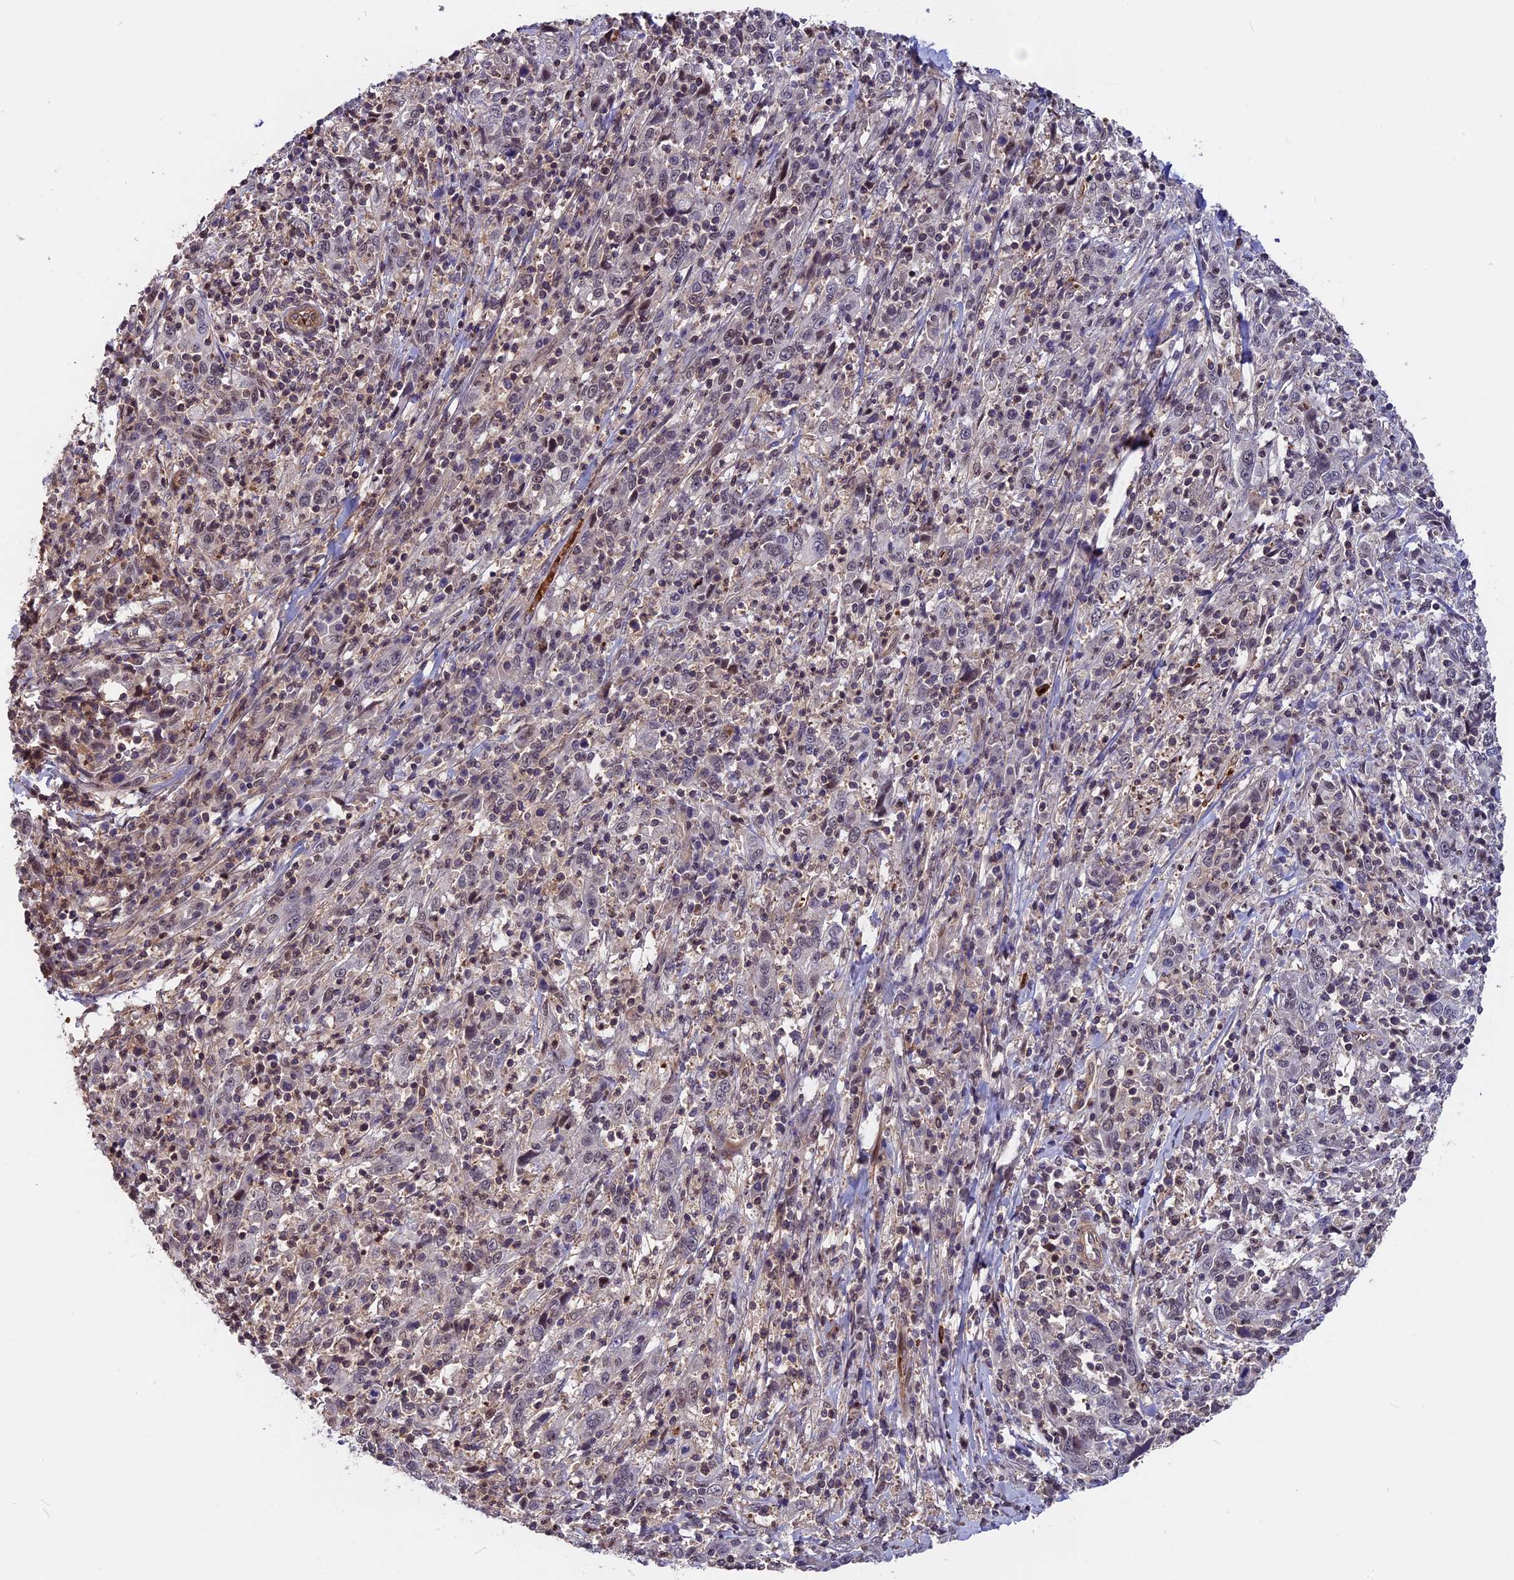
{"staining": {"intensity": "negative", "quantity": "none", "location": "none"}, "tissue": "cervical cancer", "cell_type": "Tumor cells", "image_type": "cancer", "snomed": [{"axis": "morphology", "description": "Squamous cell carcinoma, NOS"}, {"axis": "topography", "description": "Cervix"}], "caption": "Human cervical cancer (squamous cell carcinoma) stained for a protein using IHC exhibits no positivity in tumor cells.", "gene": "ZC3H10", "patient": {"sex": "female", "age": 46}}